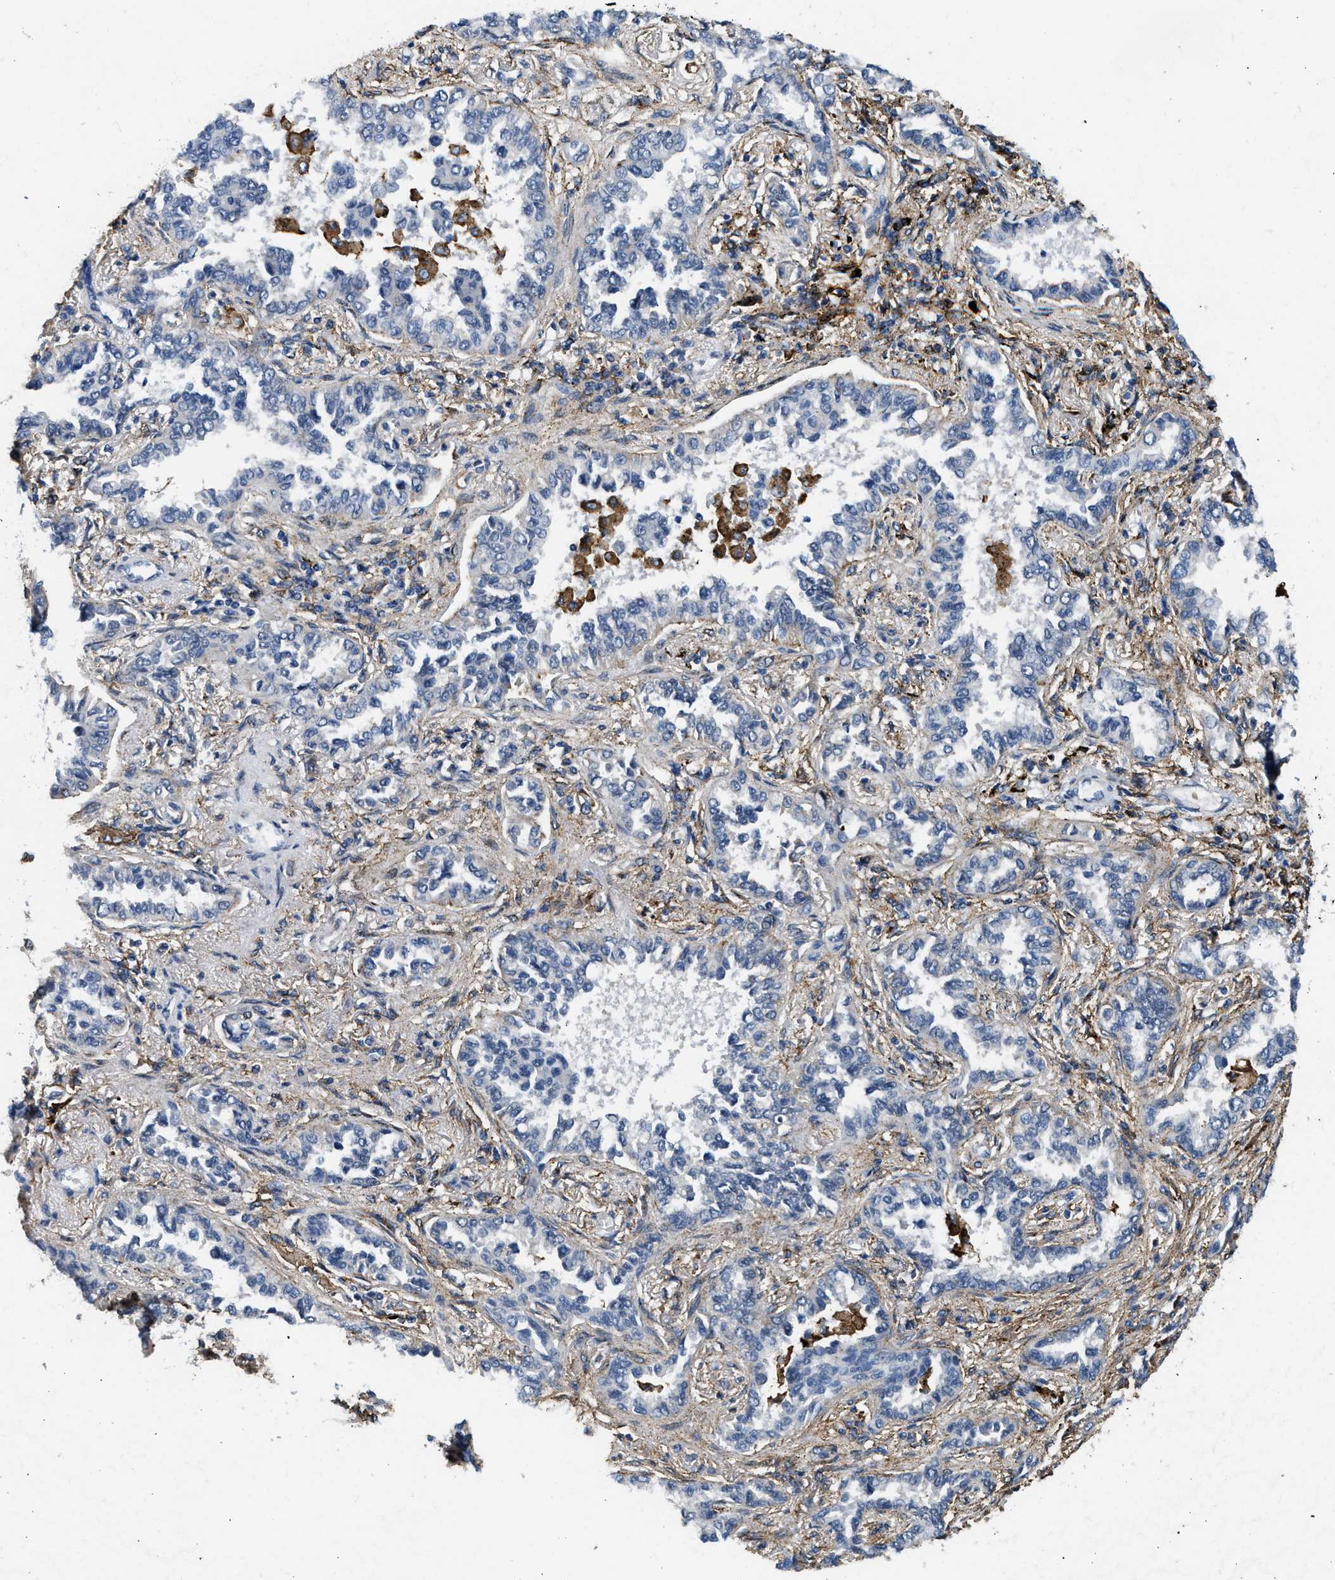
{"staining": {"intensity": "negative", "quantity": "none", "location": "none"}, "tissue": "lung cancer", "cell_type": "Tumor cells", "image_type": "cancer", "snomed": [{"axis": "morphology", "description": "Normal tissue, NOS"}, {"axis": "morphology", "description": "Adenocarcinoma, NOS"}, {"axis": "topography", "description": "Lung"}], "caption": "Lung cancer was stained to show a protein in brown. There is no significant positivity in tumor cells.", "gene": "LRP1", "patient": {"sex": "male", "age": 59}}